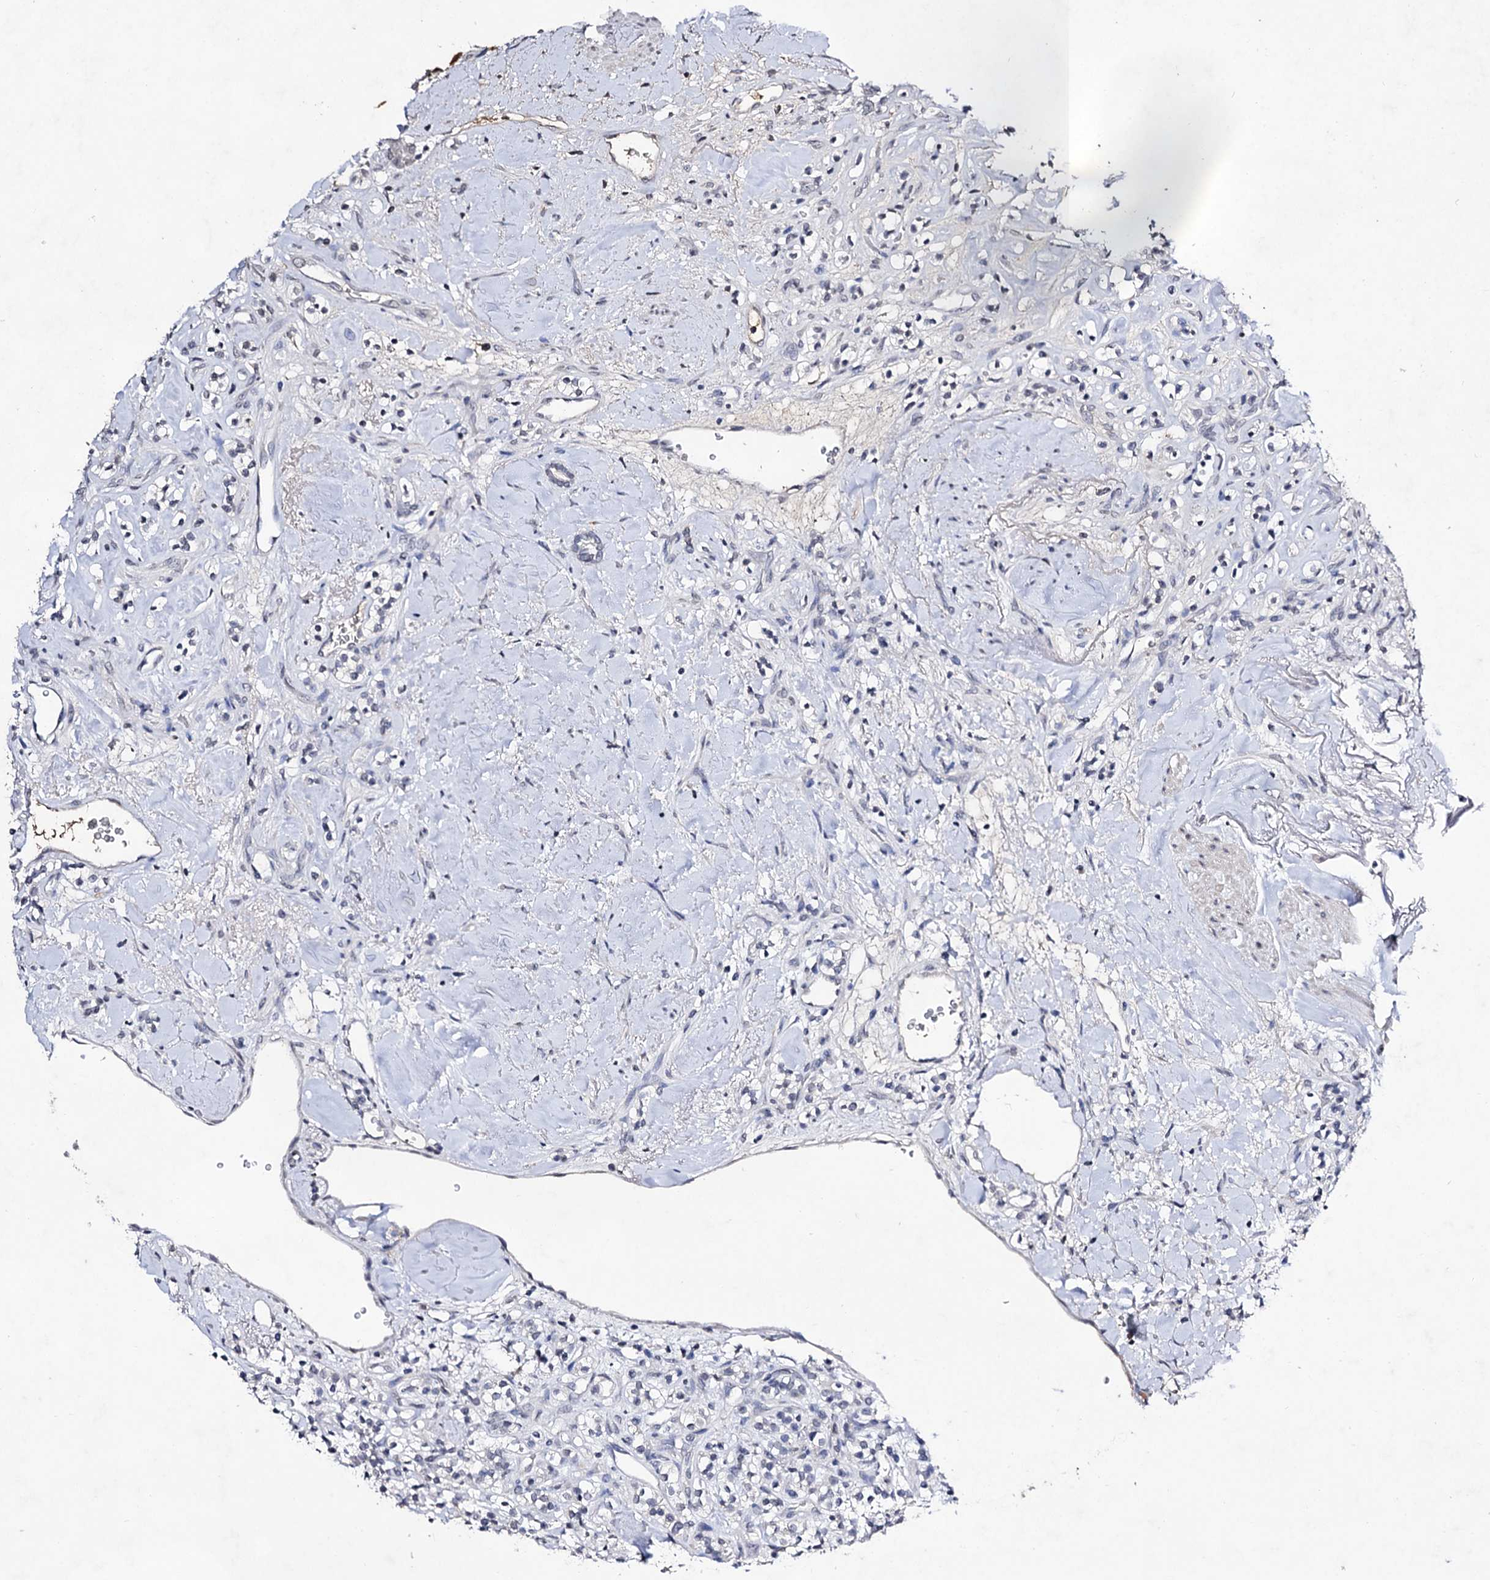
{"staining": {"intensity": "negative", "quantity": "none", "location": "none"}, "tissue": "renal cancer", "cell_type": "Tumor cells", "image_type": "cancer", "snomed": [{"axis": "morphology", "description": "Adenocarcinoma, NOS"}, {"axis": "topography", "description": "Kidney"}], "caption": "IHC image of neoplastic tissue: adenocarcinoma (renal) stained with DAB (3,3'-diaminobenzidine) shows no significant protein staining in tumor cells.", "gene": "PLIN1", "patient": {"sex": "male", "age": 77}}